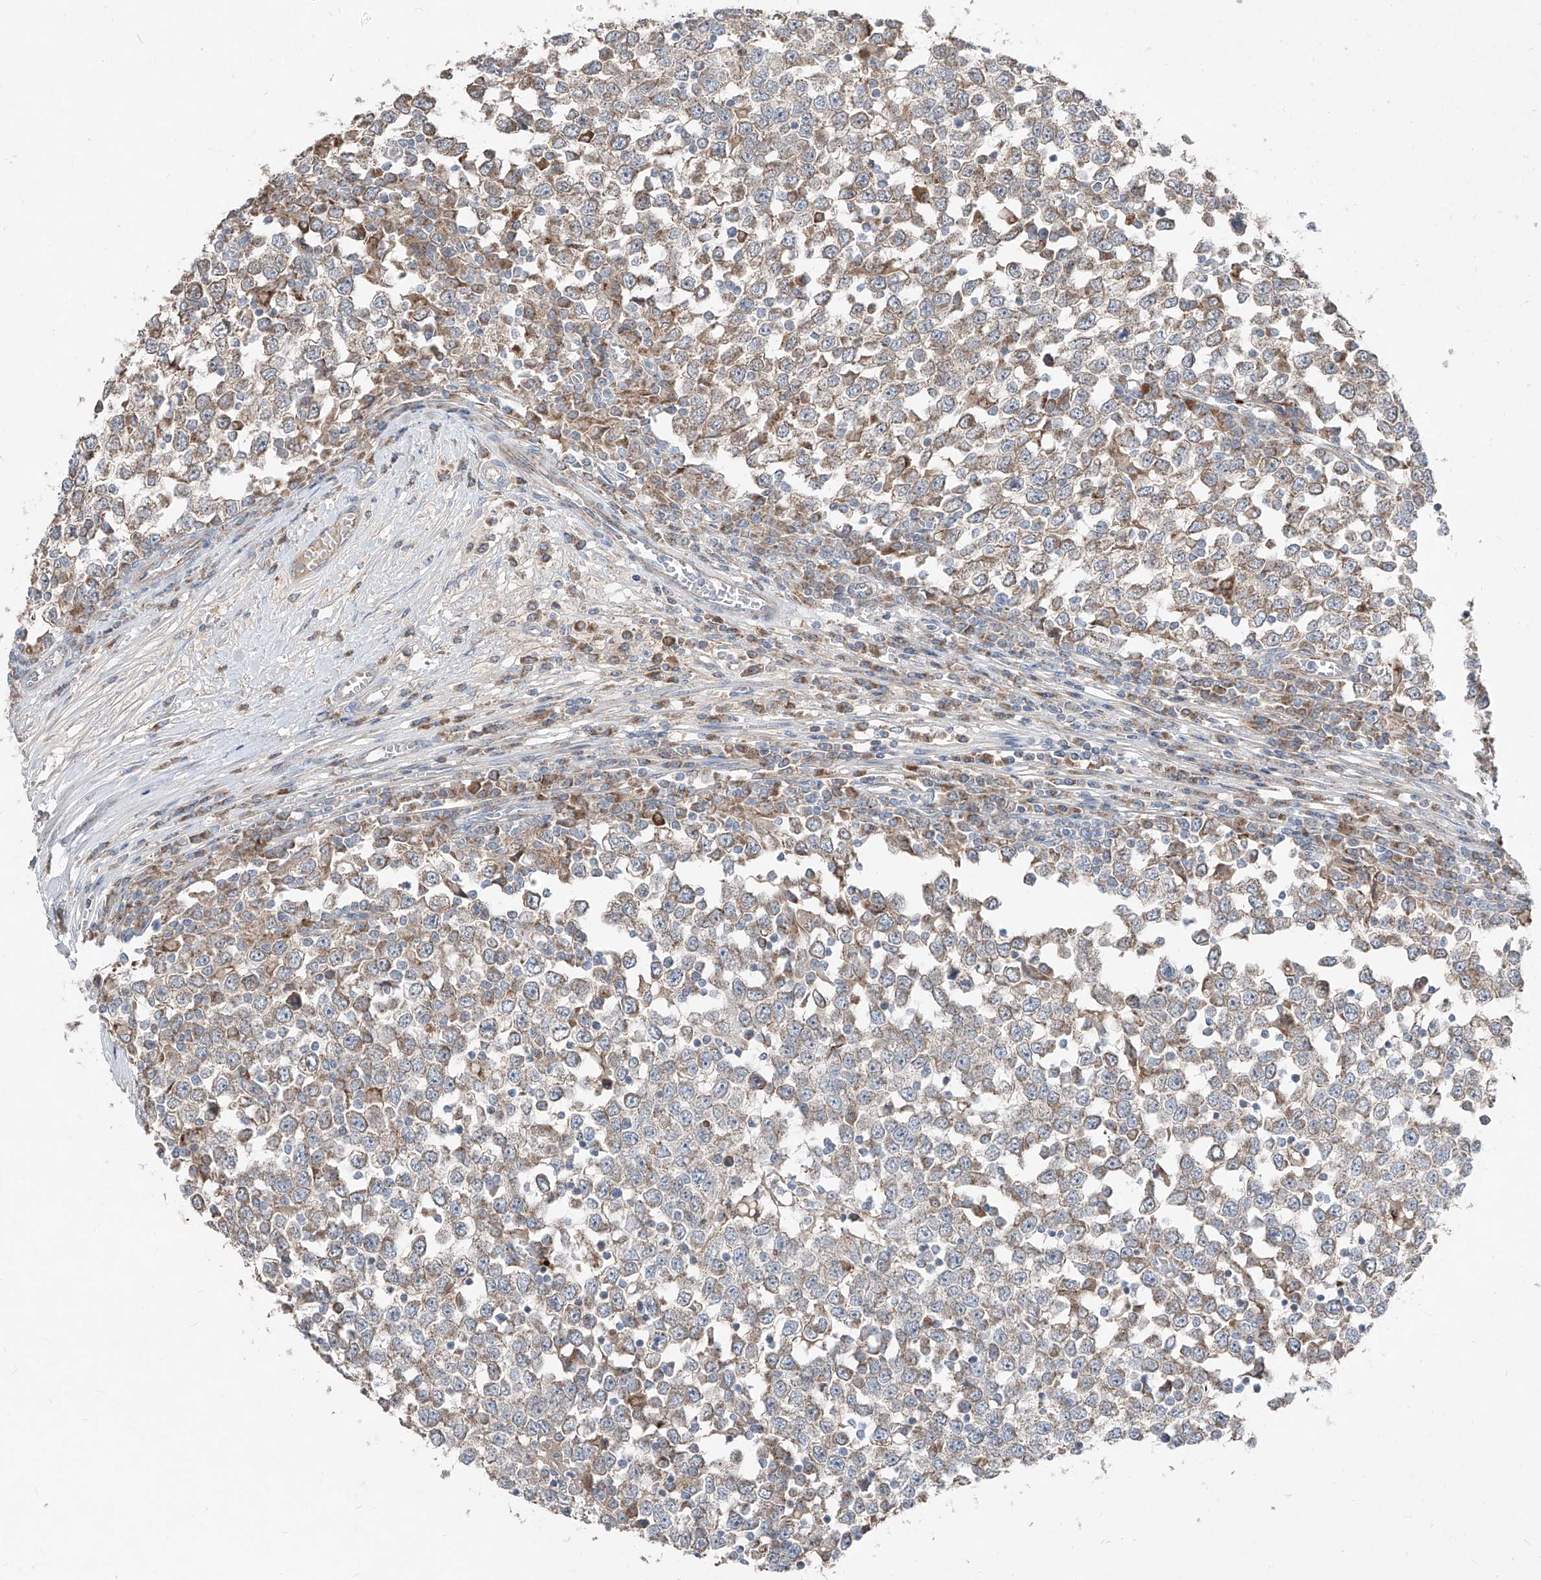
{"staining": {"intensity": "moderate", "quantity": "25%-75%", "location": "cytoplasmic/membranous"}, "tissue": "testis cancer", "cell_type": "Tumor cells", "image_type": "cancer", "snomed": [{"axis": "morphology", "description": "Seminoma, NOS"}, {"axis": "topography", "description": "Testis"}], "caption": "Immunohistochemical staining of seminoma (testis) demonstrates moderate cytoplasmic/membranous protein expression in approximately 25%-75% of tumor cells.", "gene": "ABCD3", "patient": {"sex": "male", "age": 65}}